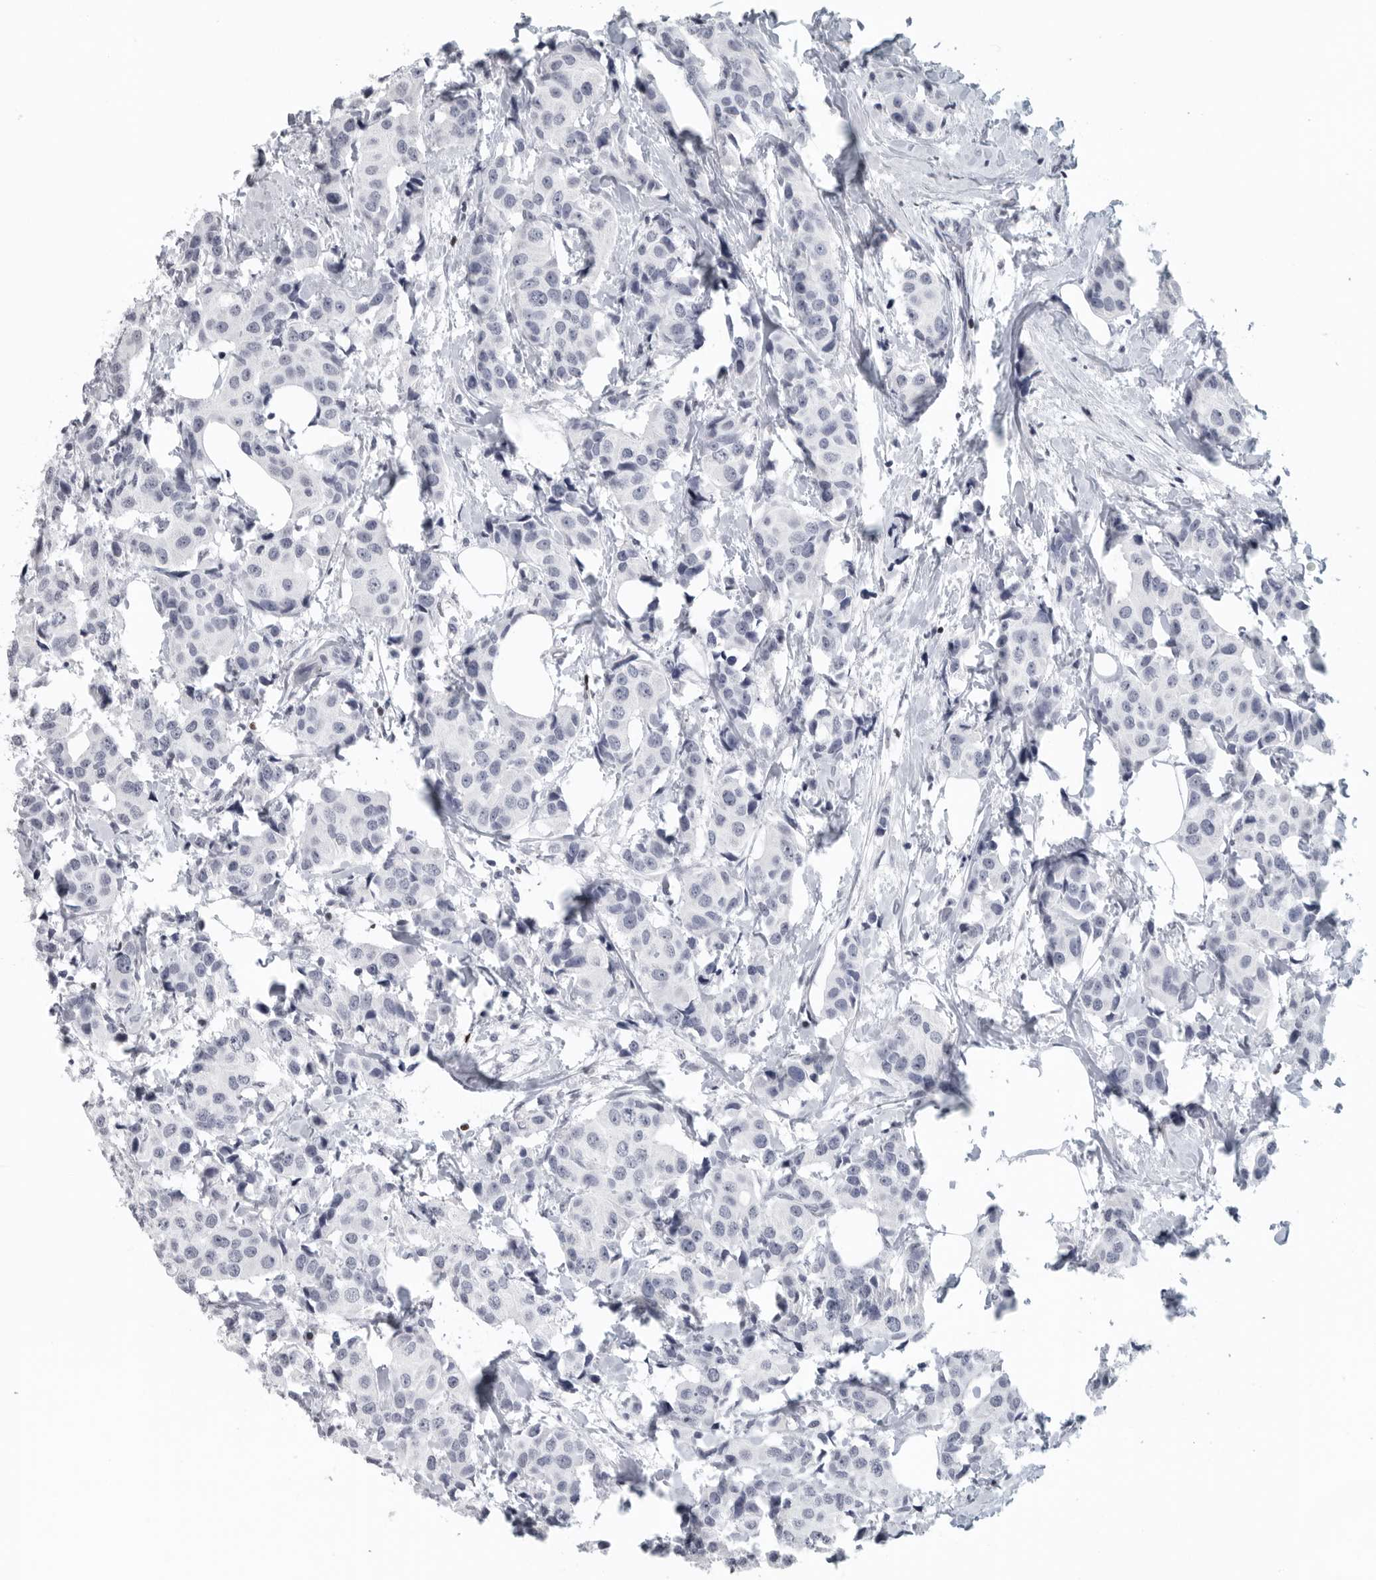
{"staining": {"intensity": "negative", "quantity": "none", "location": "none"}, "tissue": "breast cancer", "cell_type": "Tumor cells", "image_type": "cancer", "snomed": [{"axis": "morphology", "description": "Normal tissue, NOS"}, {"axis": "morphology", "description": "Duct carcinoma"}, {"axis": "topography", "description": "Breast"}], "caption": "The histopathology image shows no staining of tumor cells in breast infiltrating ductal carcinoma.", "gene": "SATB2", "patient": {"sex": "female", "age": 39}}